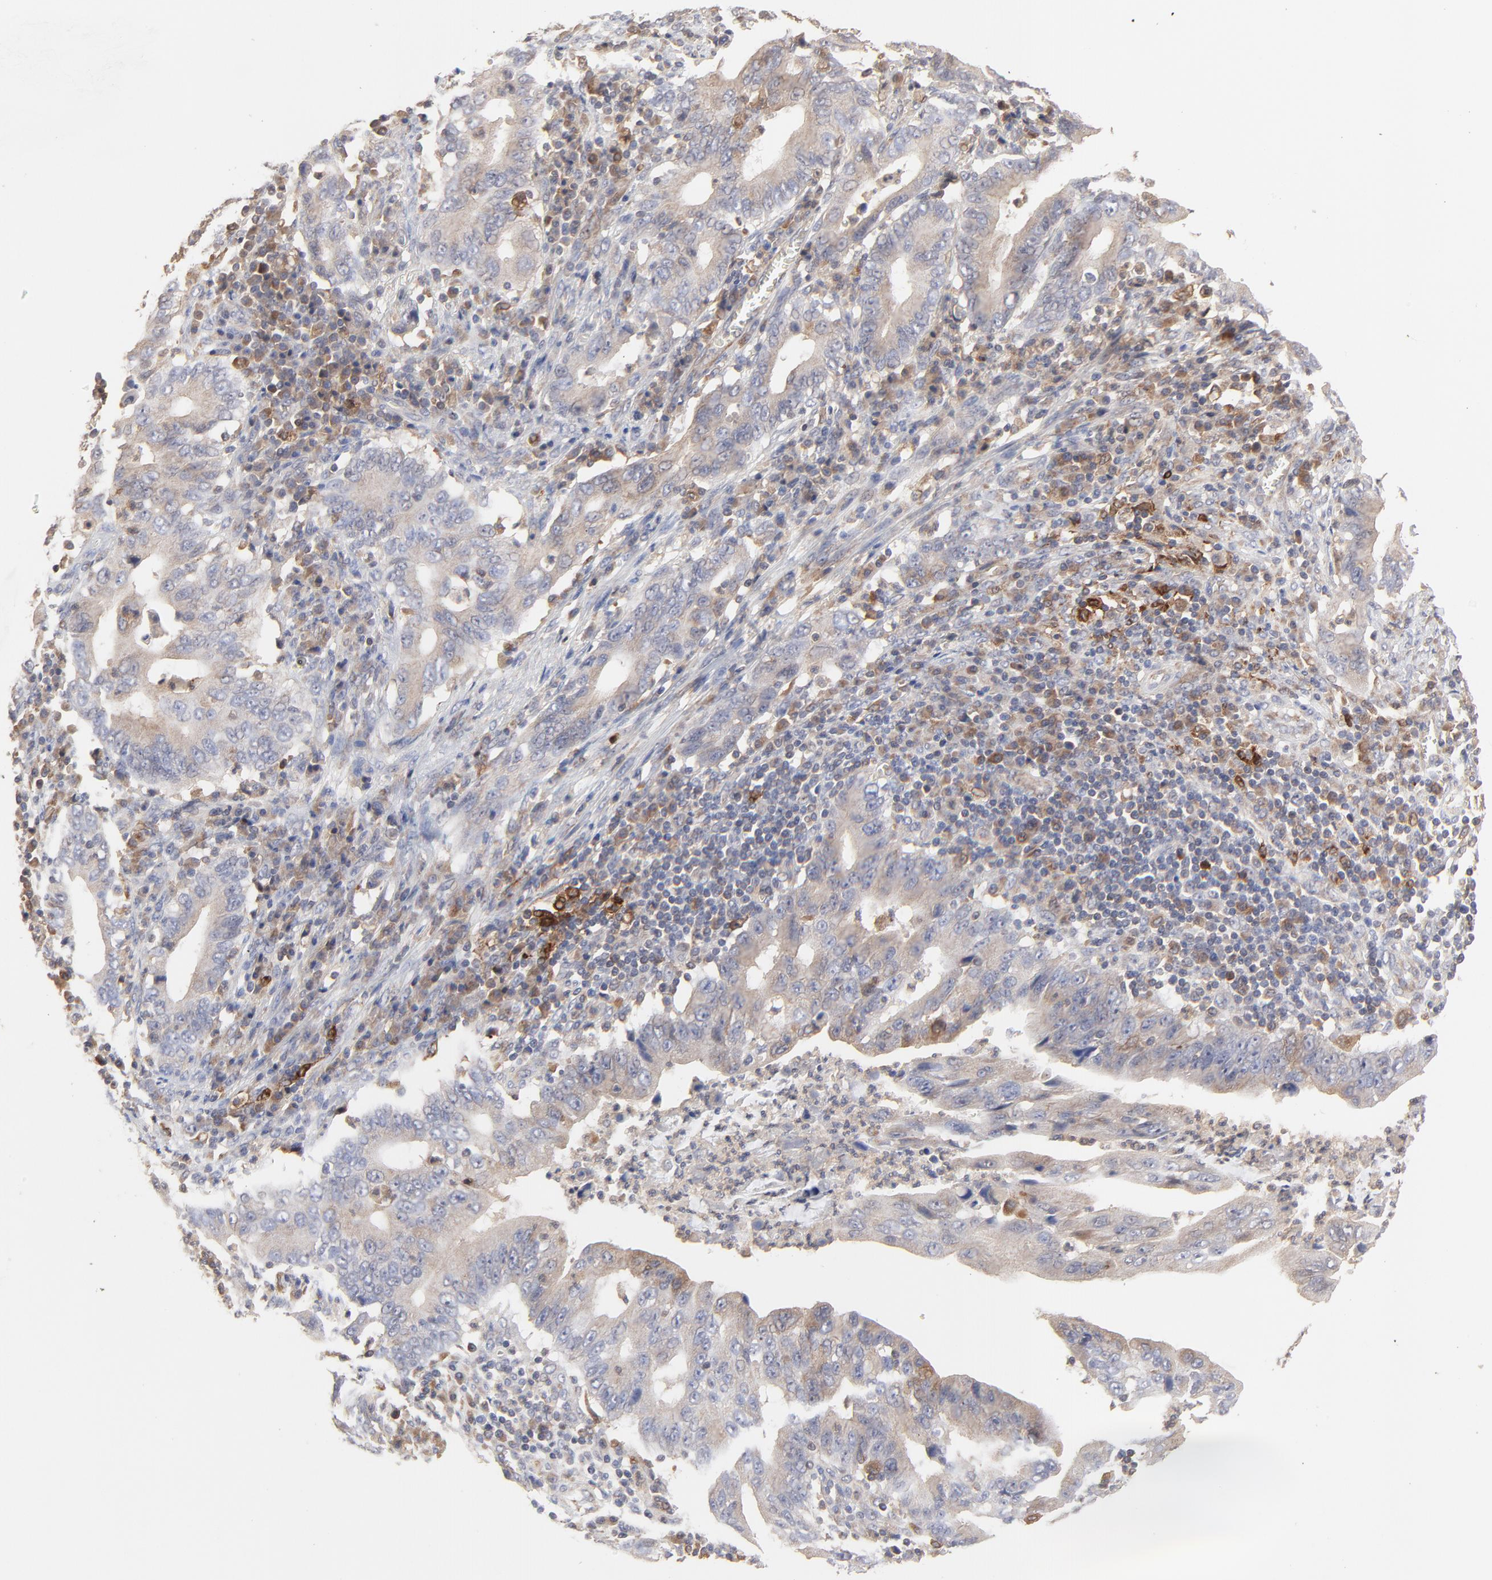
{"staining": {"intensity": "moderate", "quantity": ">75%", "location": "cytoplasmic/membranous"}, "tissue": "stomach cancer", "cell_type": "Tumor cells", "image_type": "cancer", "snomed": [{"axis": "morphology", "description": "Adenocarcinoma, NOS"}, {"axis": "topography", "description": "Stomach, upper"}], "caption": "DAB immunohistochemical staining of stomach cancer (adenocarcinoma) reveals moderate cytoplasmic/membranous protein staining in approximately >75% of tumor cells.", "gene": "RAB9A", "patient": {"sex": "male", "age": 63}}